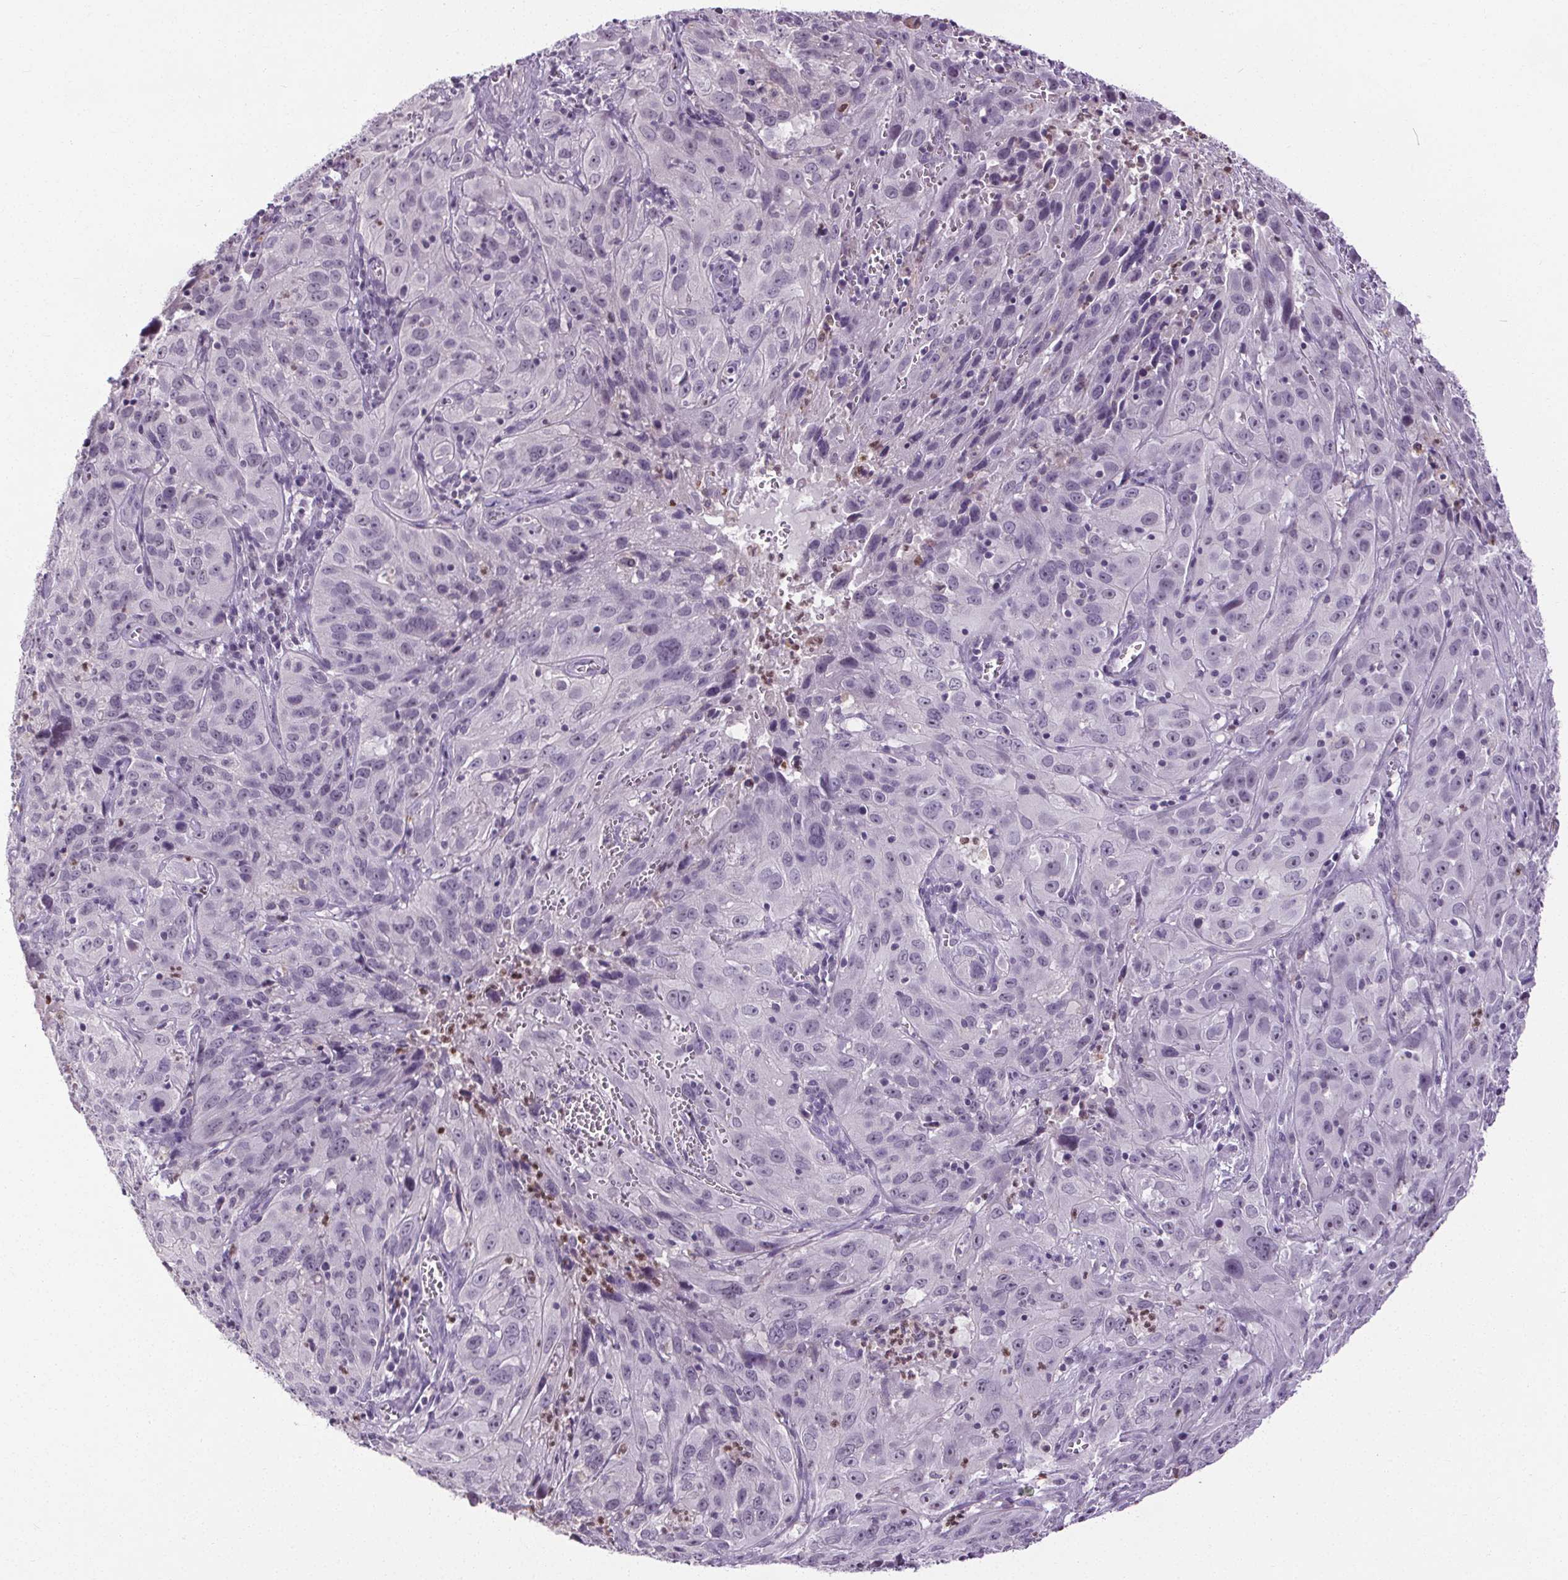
{"staining": {"intensity": "negative", "quantity": "none", "location": "none"}, "tissue": "cervical cancer", "cell_type": "Tumor cells", "image_type": "cancer", "snomed": [{"axis": "morphology", "description": "Squamous cell carcinoma, NOS"}, {"axis": "topography", "description": "Cervix"}], "caption": "Histopathology image shows no significant protein expression in tumor cells of squamous cell carcinoma (cervical).", "gene": "TMEM240", "patient": {"sex": "female", "age": 32}}